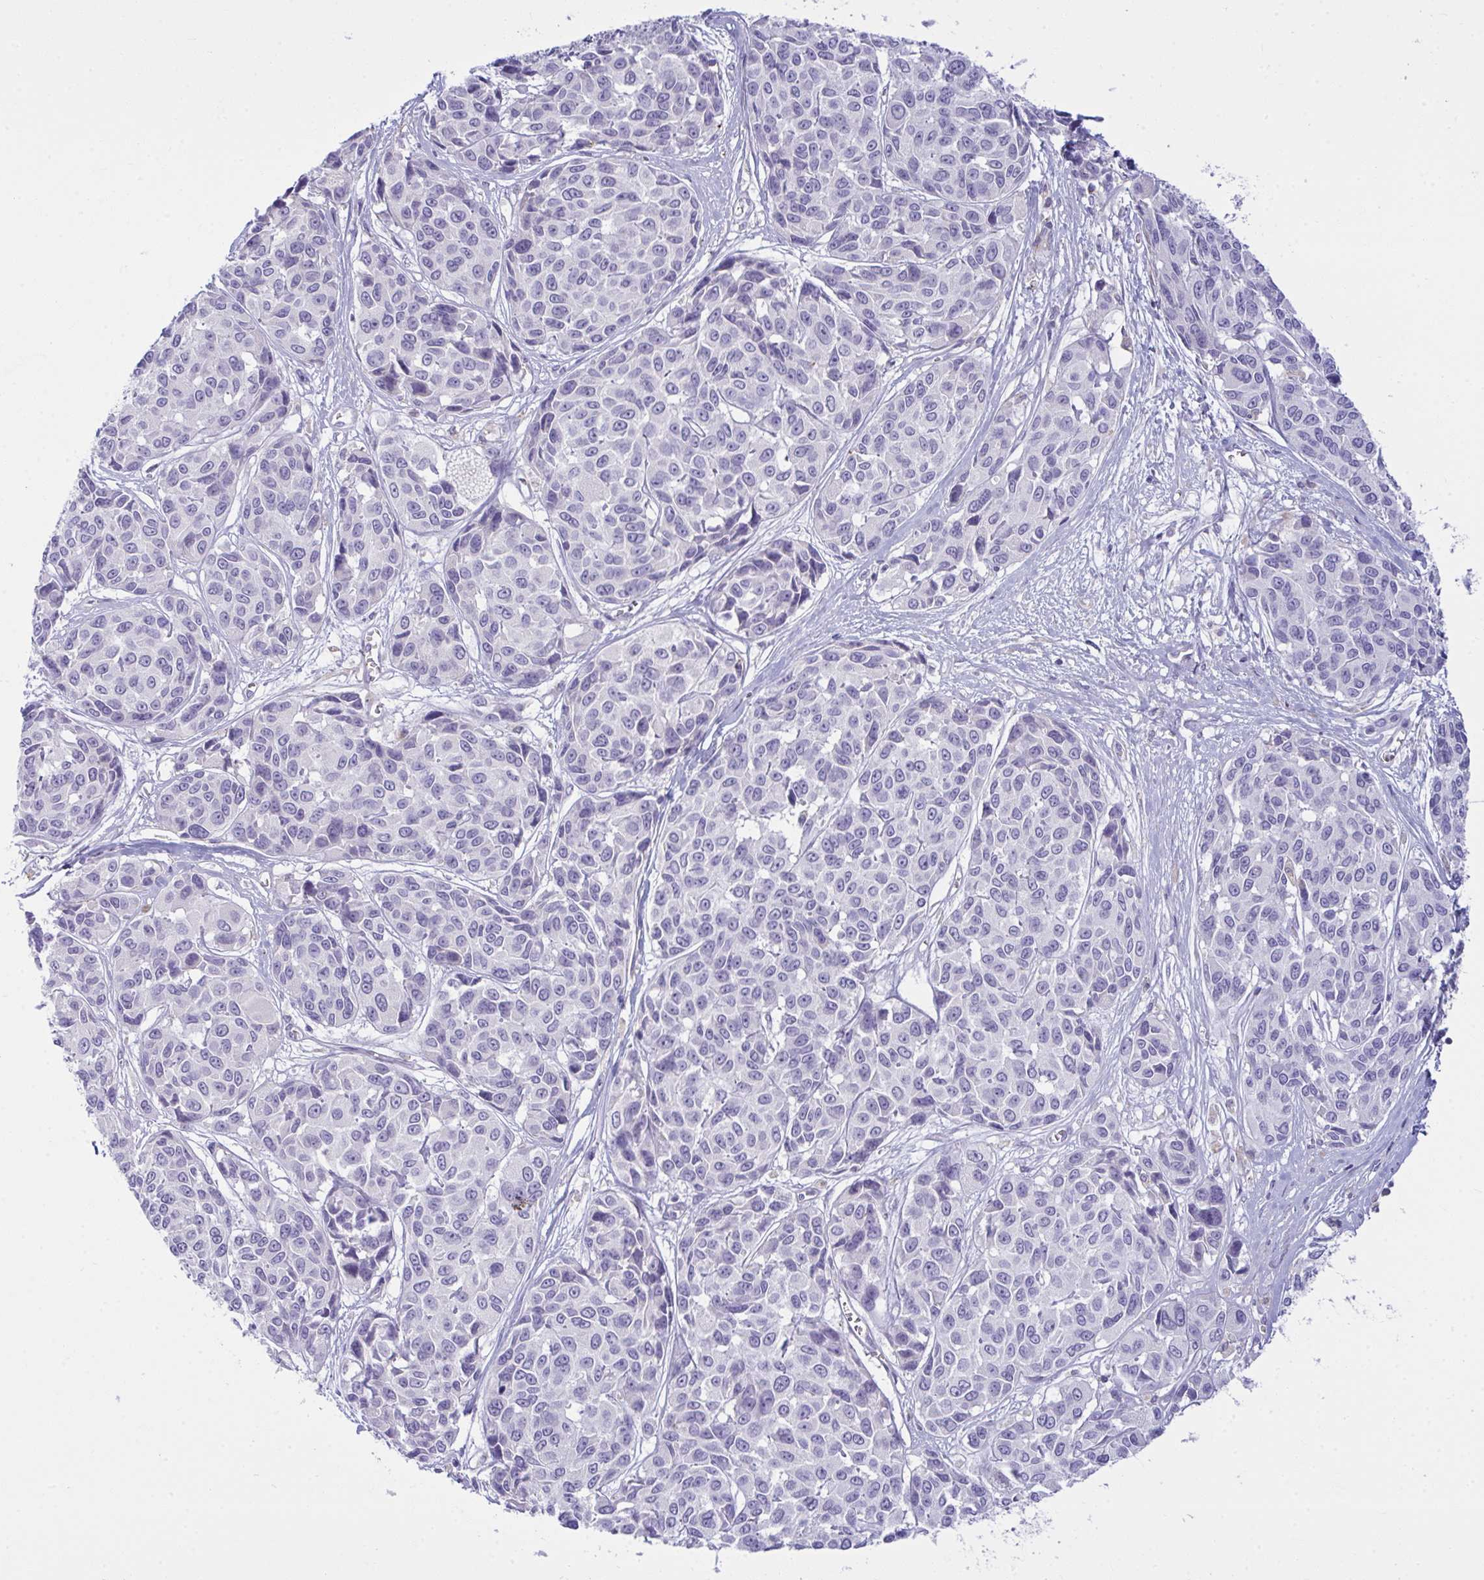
{"staining": {"intensity": "negative", "quantity": "none", "location": "none"}, "tissue": "melanoma", "cell_type": "Tumor cells", "image_type": "cancer", "snomed": [{"axis": "morphology", "description": "Malignant melanoma, NOS"}, {"axis": "topography", "description": "Skin"}], "caption": "Tumor cells show no significant protein expression in malignant melanoma. The staining is performed using DAB brown chromogen with nuclei counter-stained in using hematoxylin.", "gene": "RGPD5", "patient": {"sex": "female", "age": 66}}